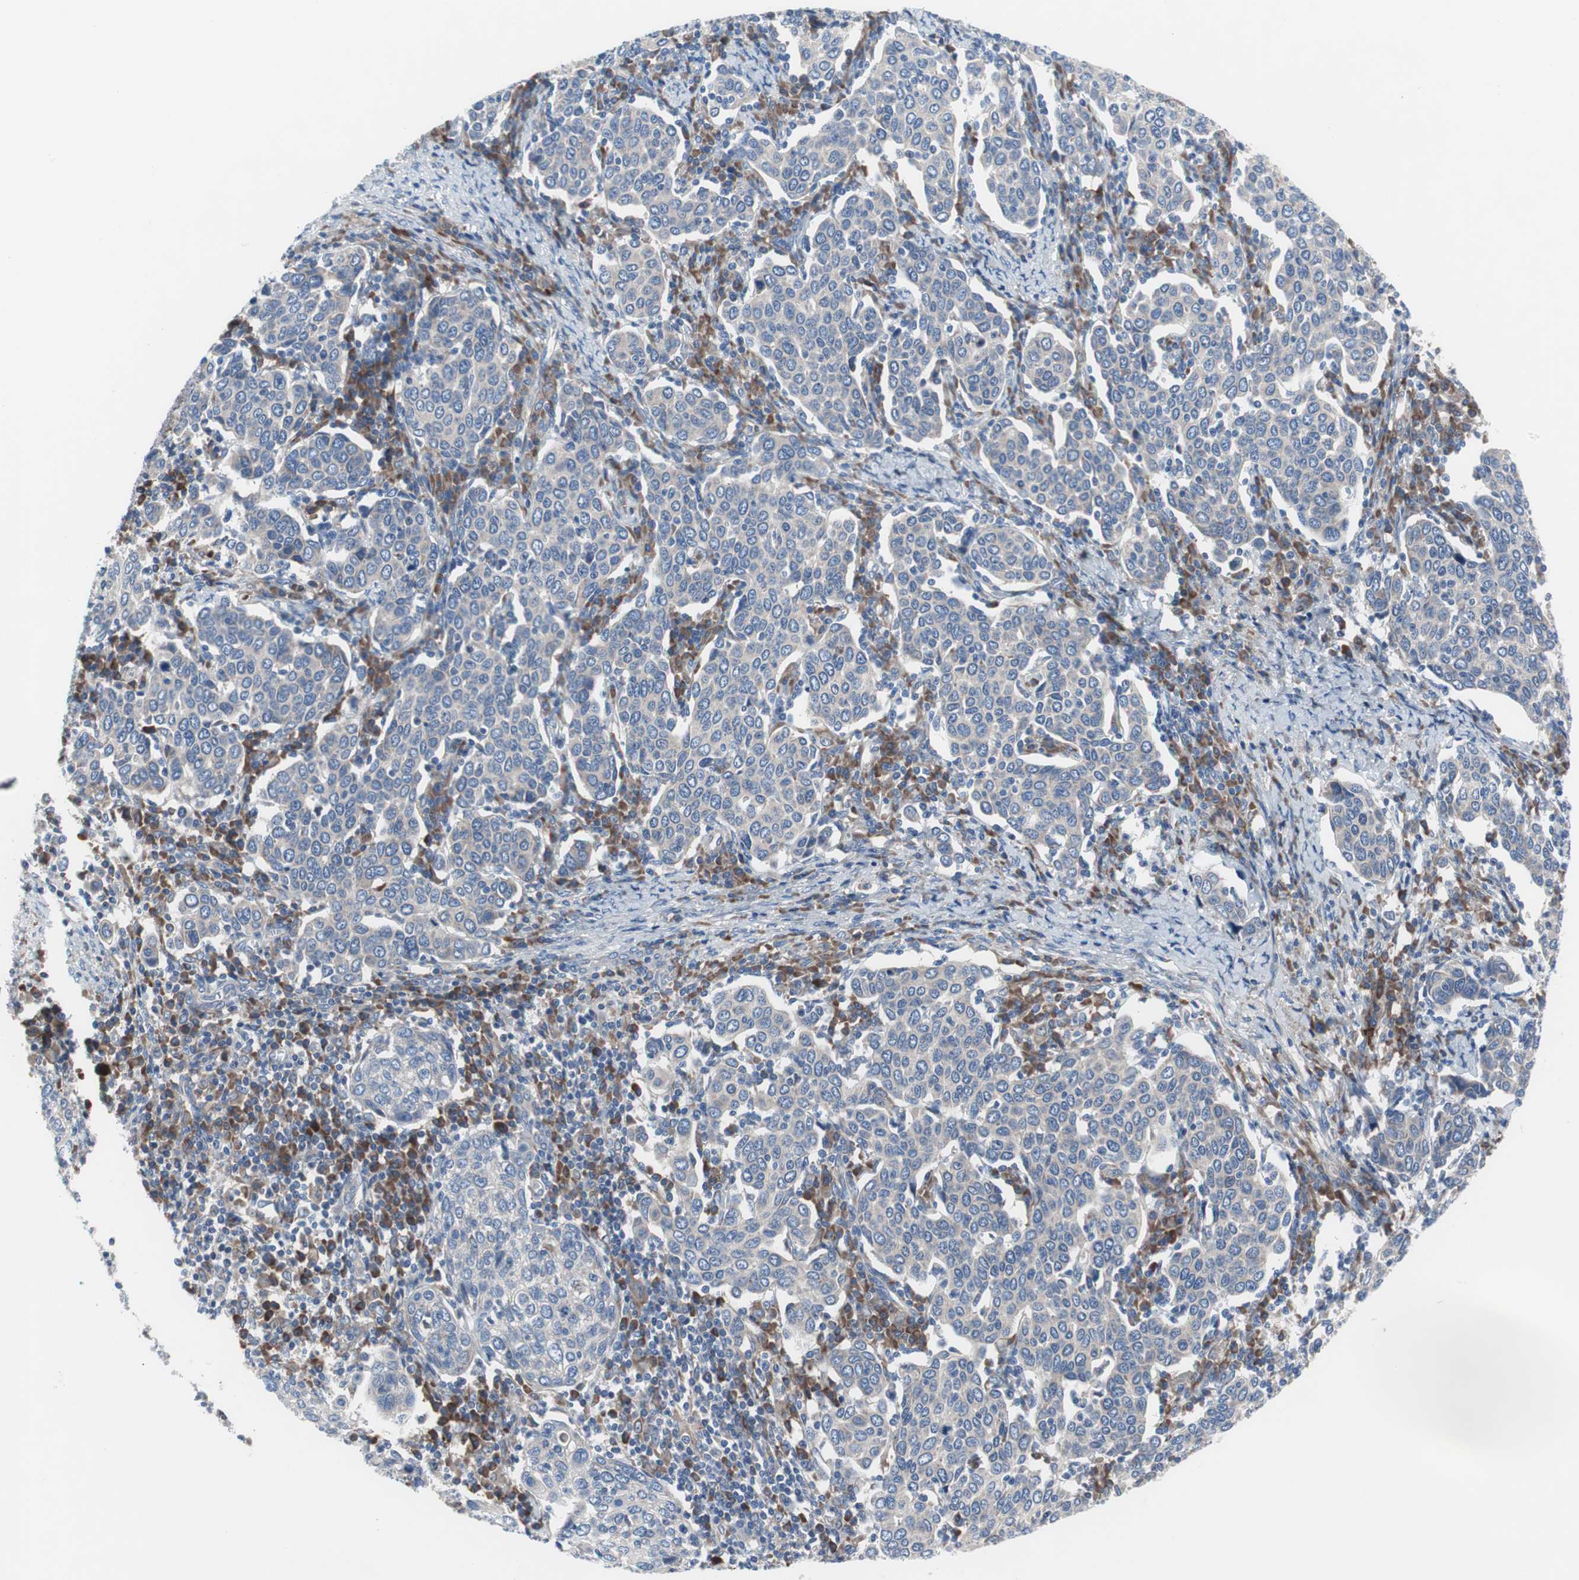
{"staining": {"intensity": "negative", "quantity": "none", "location": "none"}, "tissue": "cervical cancer", "cell_type": "Tumor cells", "image_type": "cancer", "snomed": [{"axis": "morphology", "description": "Squamous cell carcinoma, NOS"}, {"axis": "topography", "description": "Cervix"}], "caption": "Squamous cell carcinoma (cervical) stained for a protein using IHC displays no expression tumor cells.", "gene": "KANSL1", "patient": {"sex": "female", "age": 40}}